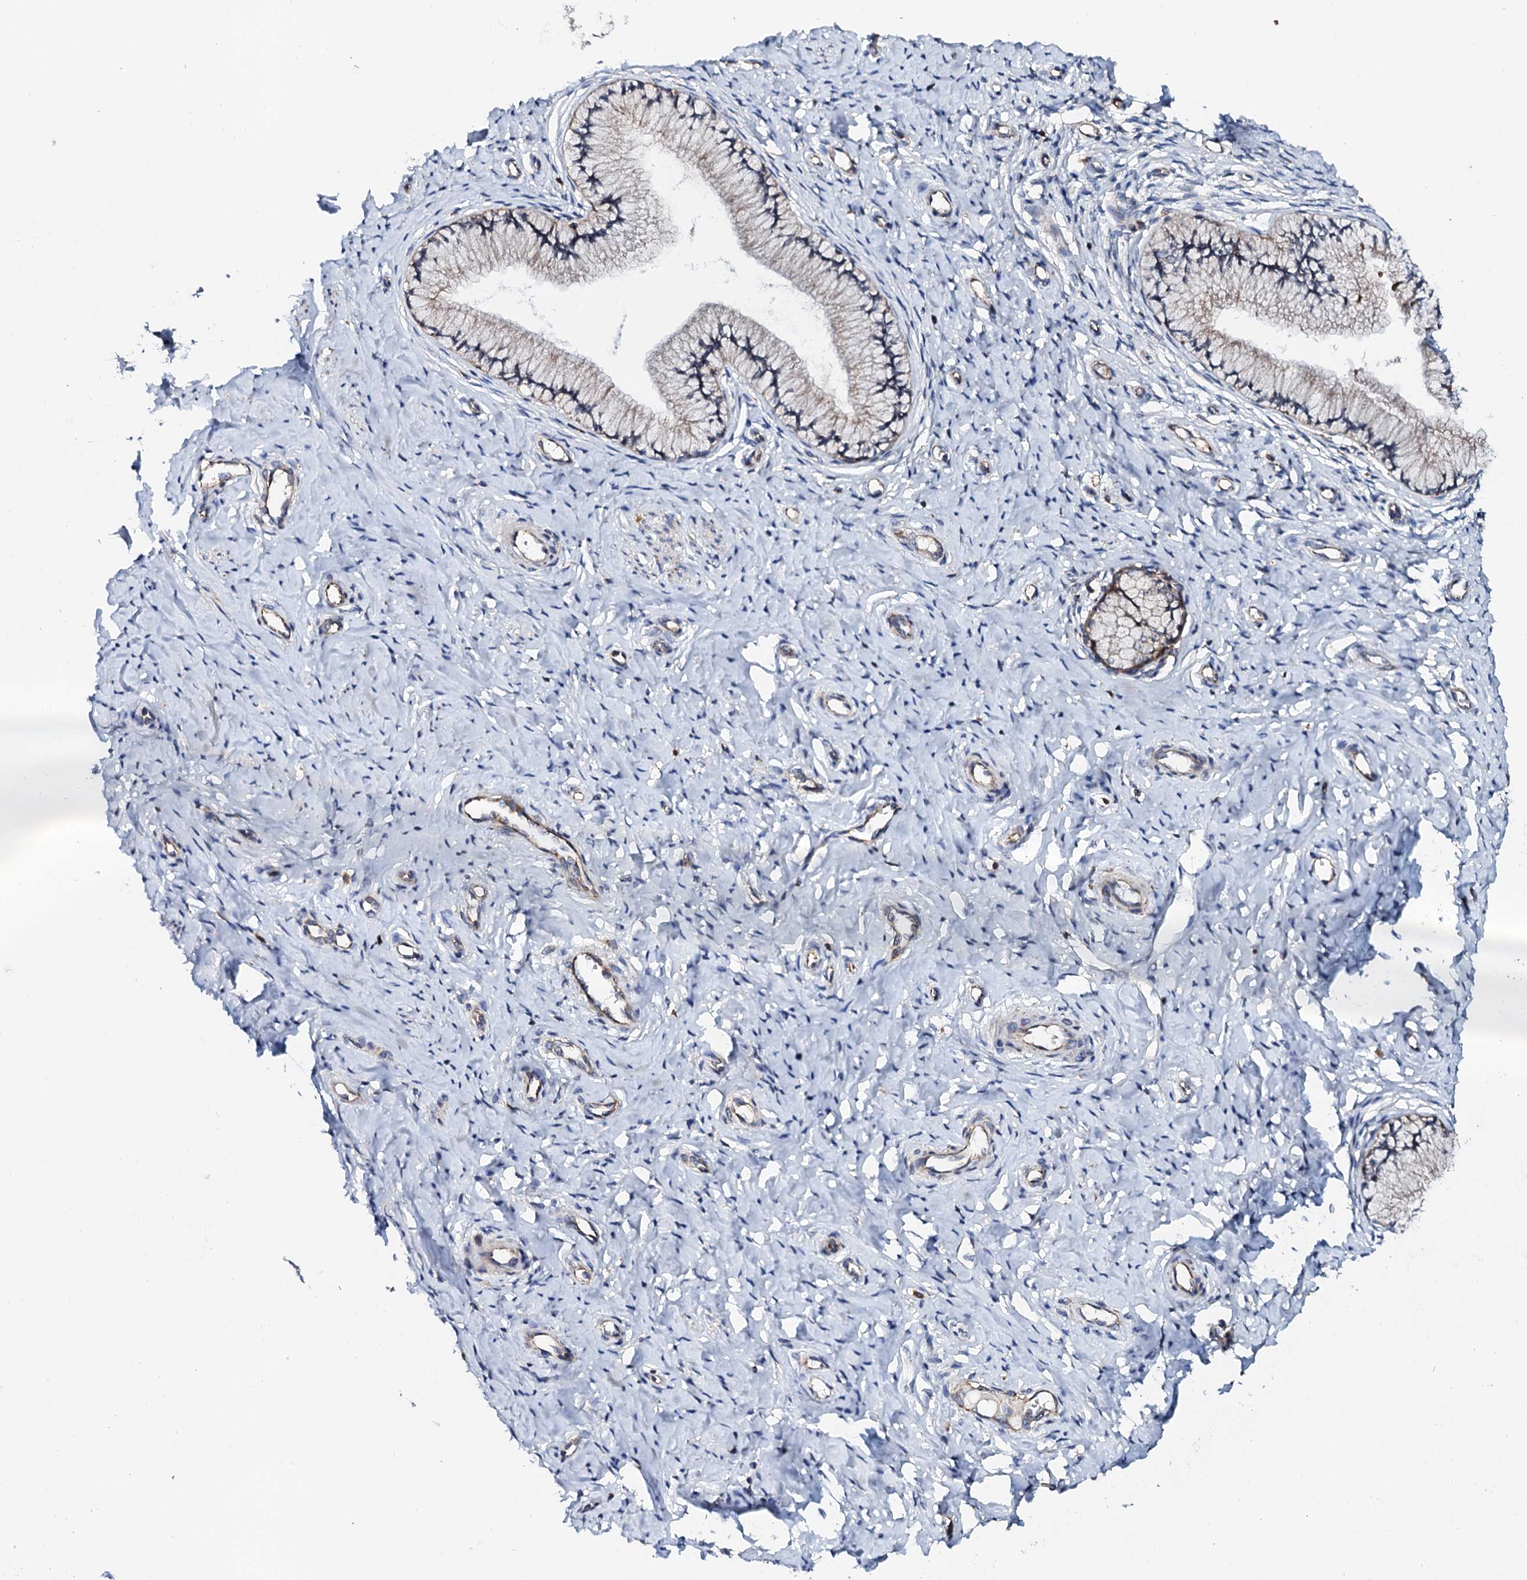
{"staining": {"intensity": "negative", "quantity": "none", "location": "none"}, "tissue": "cervix", "cell_type": "Glandular cells", "image_type": "normal", "snomed": [{"axis": "morphology", "description": "Normal tissue, NOS"}, {"axis": "topography", "description": "Cervix"}], "caption": "There is no significant staining in glandular cells of cervix. Nuclei are stained in blue.", "gene": "UBE3C", "patient": {"sex": "female", "age": 36}}